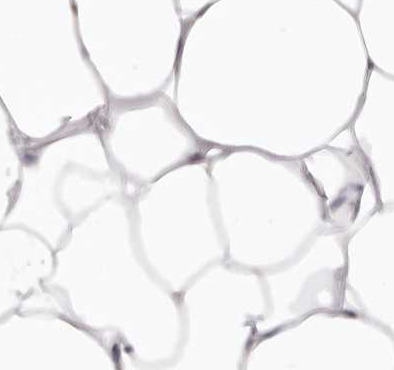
{"staining": {"intensity": "negative", "quantity": "none", "location": "none"}, "tissue": "adipose tissue", "cell_type": "Adipocytes", "image_type": "normal", "snomed": [{"axis": "morphology", "description": "Normal tissue, NOS"}, {"axis": "topography", "description": "Breast"}], "caption": "Adipocytes show no significant positivity in unremarkable adipose tissue.", "gene": "RNF2", "patient": {"sex": "female", "age": 23}}